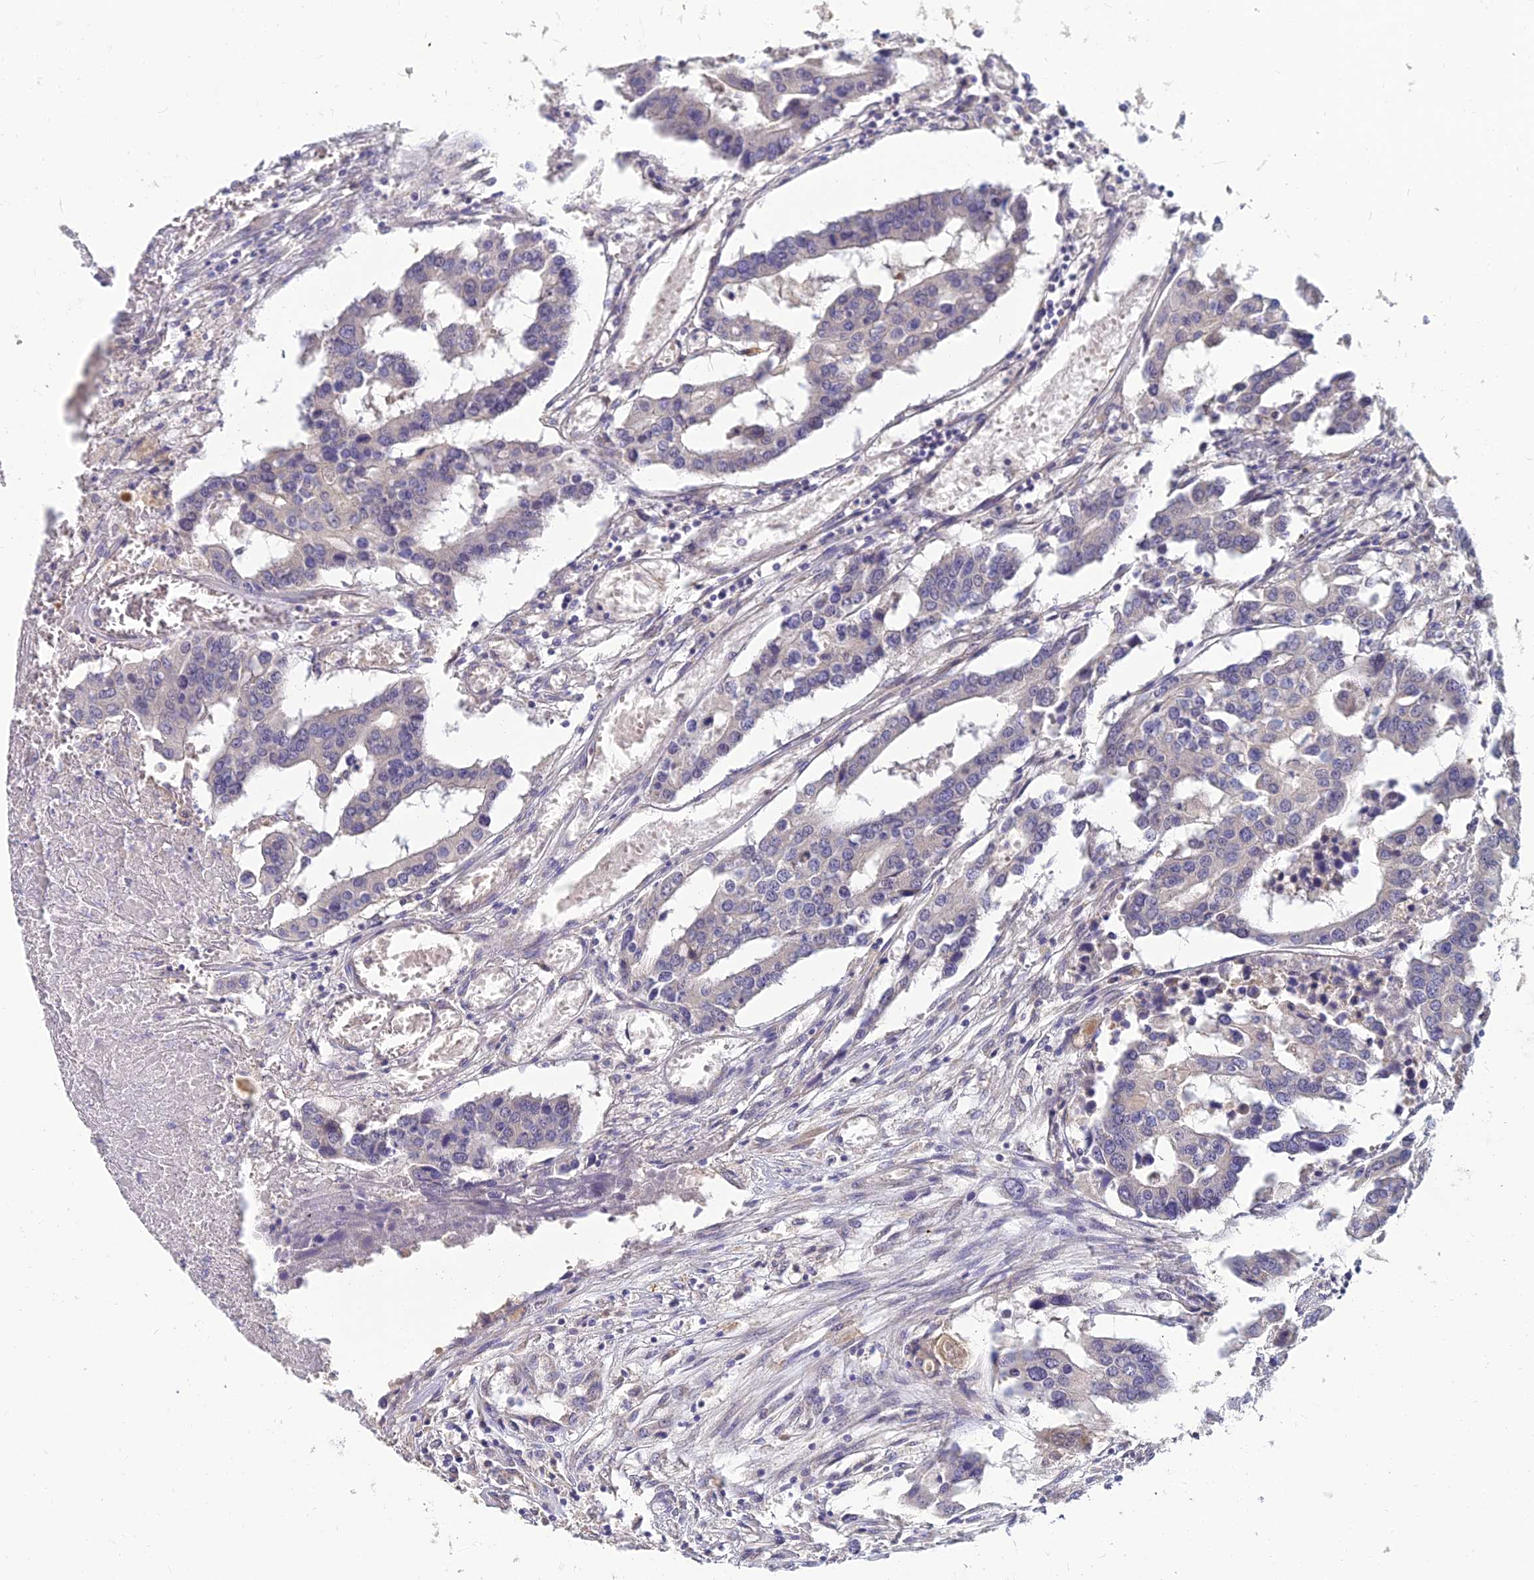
{"staining": {"intensity": "negative", "quantity": "none", "location": "none"}, "tissue": "colorectal cancer", "cell_type": "Tumor cells", "image_type": "cancer", "snomed": [{"axis": "morphology", "description": "Adenocarcinoma, NOS"}, {"axis": "topography", "description": "Colon"}], "caption": "Colorectal adenocarcinoma stained for a protein using immunohistochemistry demonstrates no positivity tumor cells.", "gene": "NPY", "patient": {"sex": "male", "age": 77}}